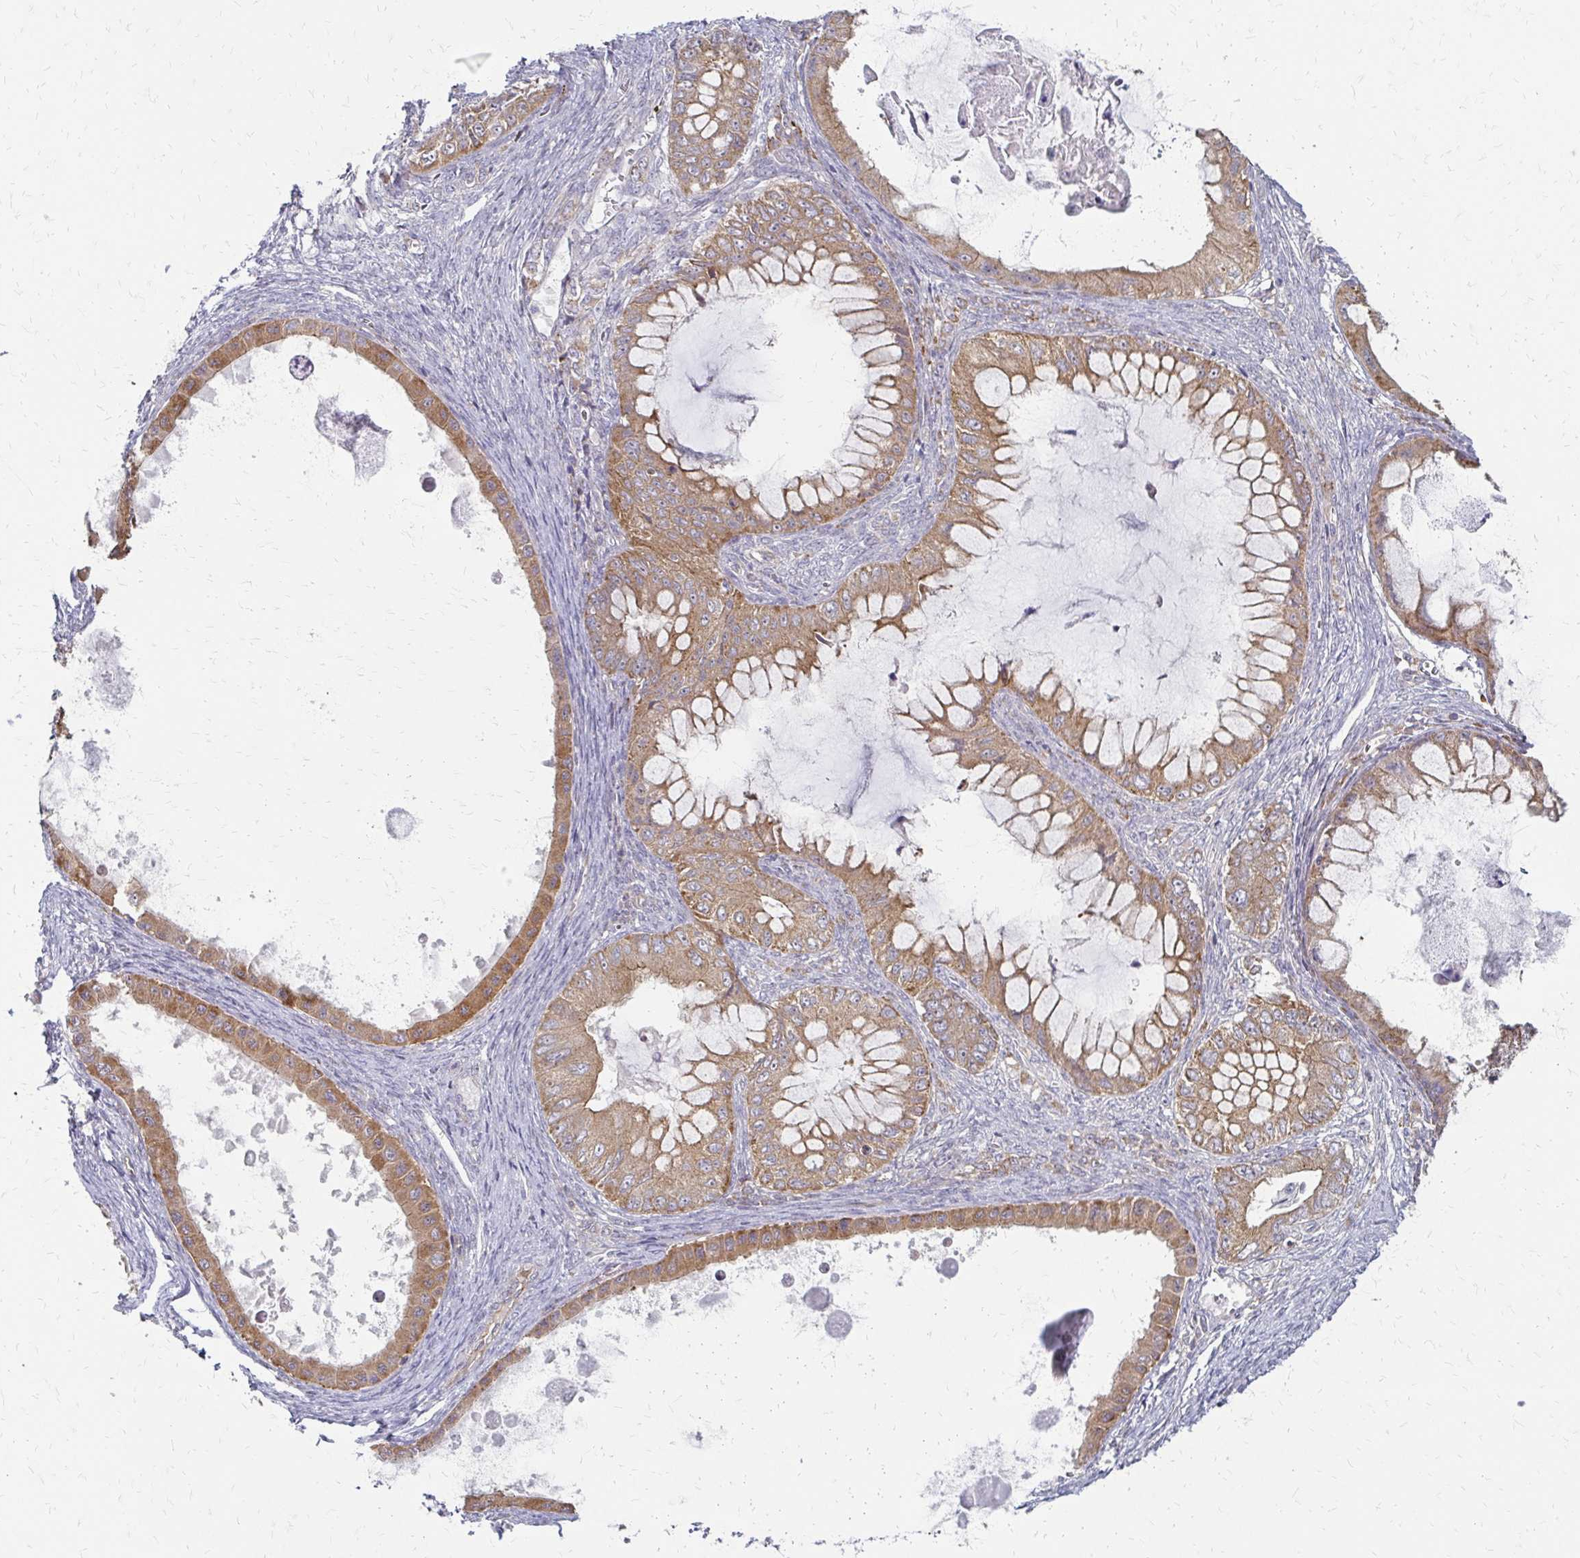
{"staining": {"intensity": "moderate", "quantity": ">75%", "location": "cytoplasmic/membranous"}, "tissue": "ovarian cancer", "cell_type": "Tumor cells", "image_type": "cancer", "snomed": [{"axis": "morphology", "description": "Cystadenocarcinoma, mucinous, NOS"}, {"axis": "topography", "description": "Ovary"}], "caption": "Immunohistochemical staining of ovarian mucinous cystadenocarcinoma exhibits medium levels of moderate cytoplasmic/membranous protein expression in approximately >75% of tumor cells.", "gene": "ZNF383", "patient": {"sex": "female", "age": 64}}